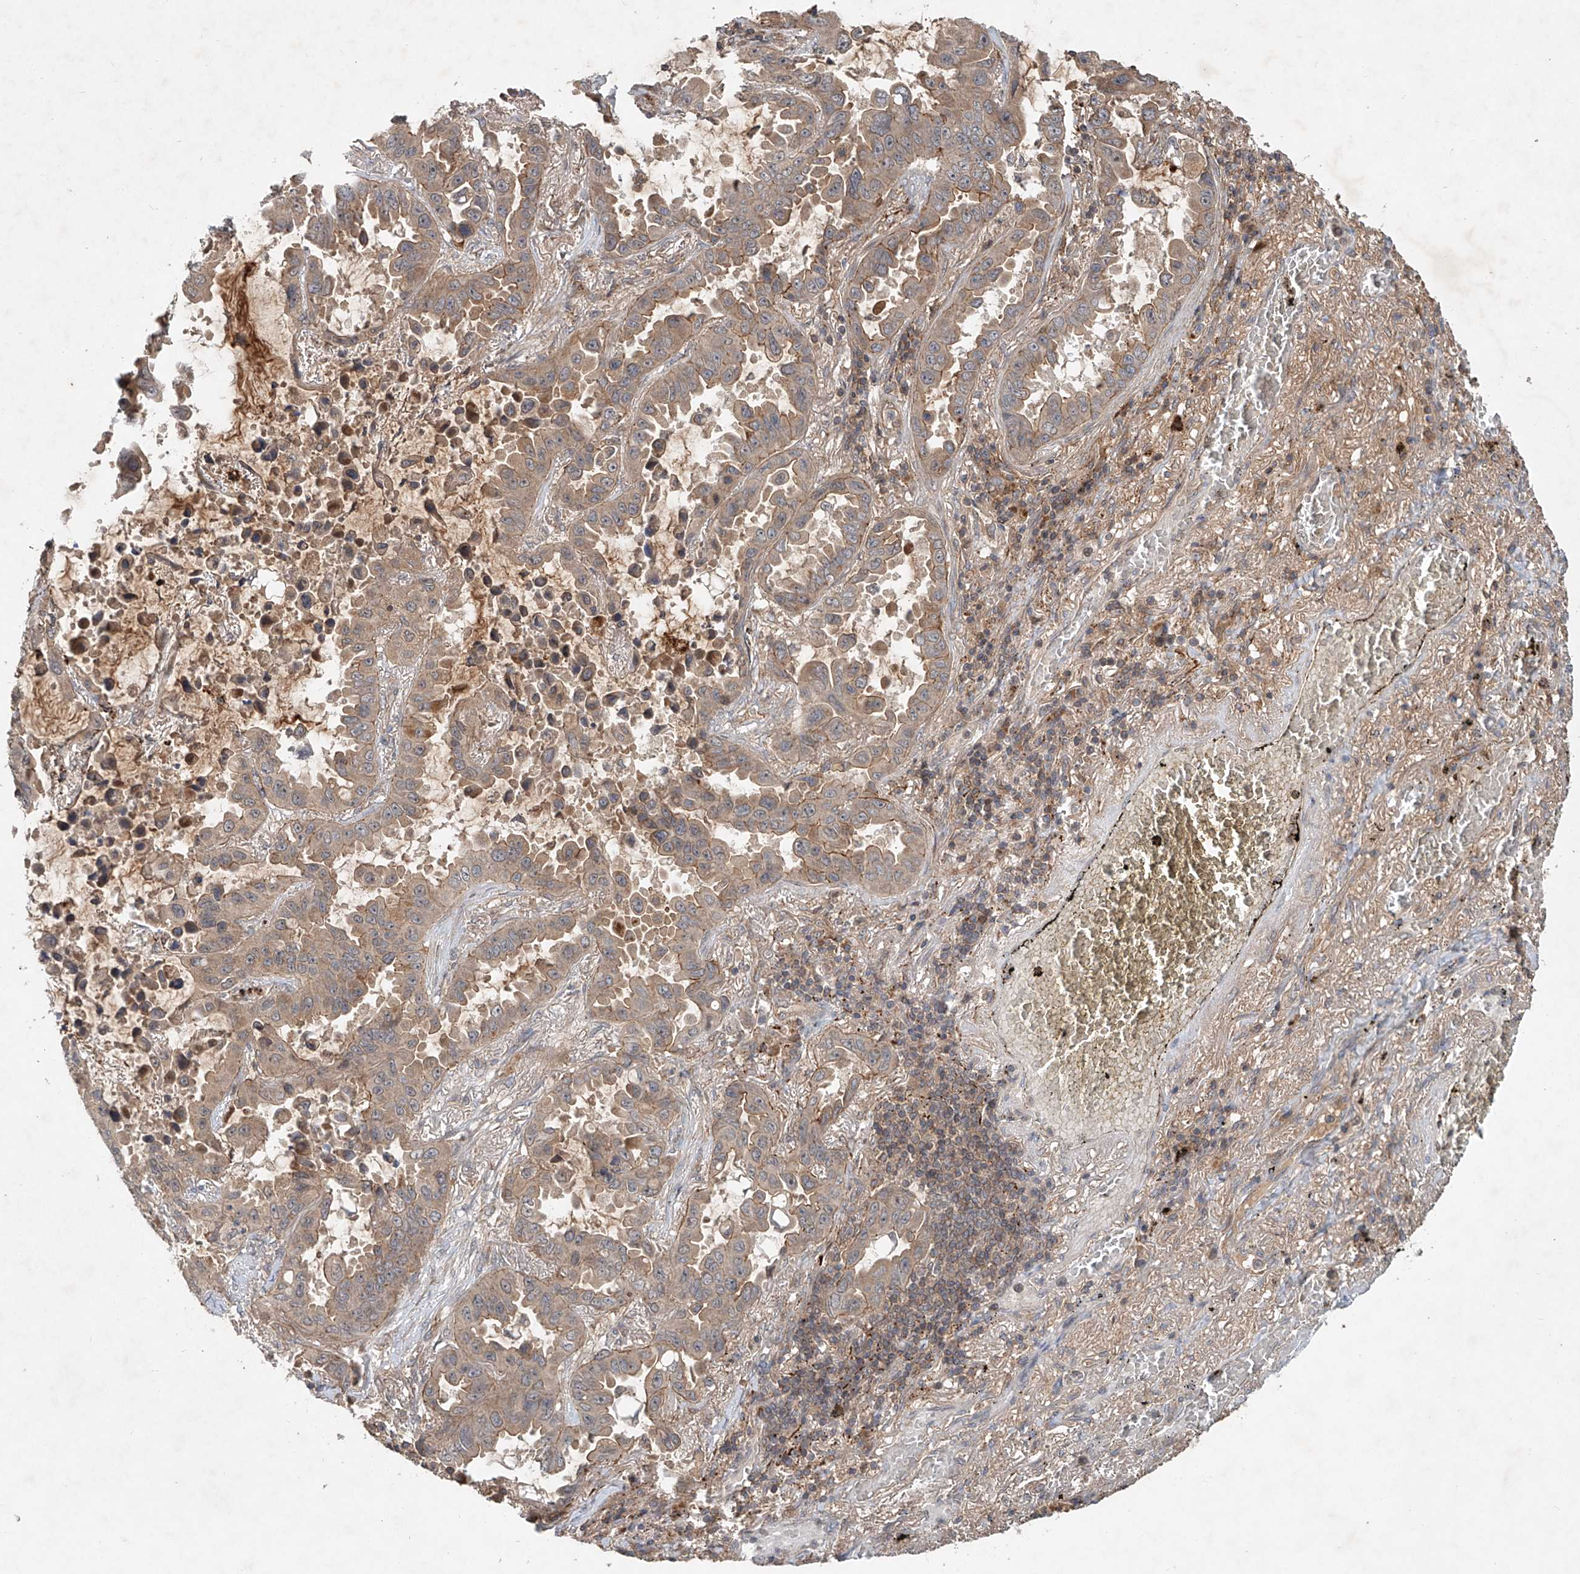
{"staining": {"intensity": "weak", "quantity": ">75%", "location": "cytoplasmic/membranous"}, "tissue": "lung cancer", "cell_type": "Tumor cells", "image_type": "cancer", "snomed": [{"axis": "morphology", "description": "Adenocarcinoma, NOS"}, {"axis": "topography", "description": "Lung"}], "caption": "DAB immunohistochemical staining of human lung cancer exhibits weak cytoplasmic/membranous protein expression in approximately >75% of tumor cells. (Stains: DAB (3,3'-diaminobenzidine) in brown, nuclei in blue, Microscopy: brightfield microscopy at high magnification).", "gene": "IER5", "patient": {"sex": "male", "age": 64}}